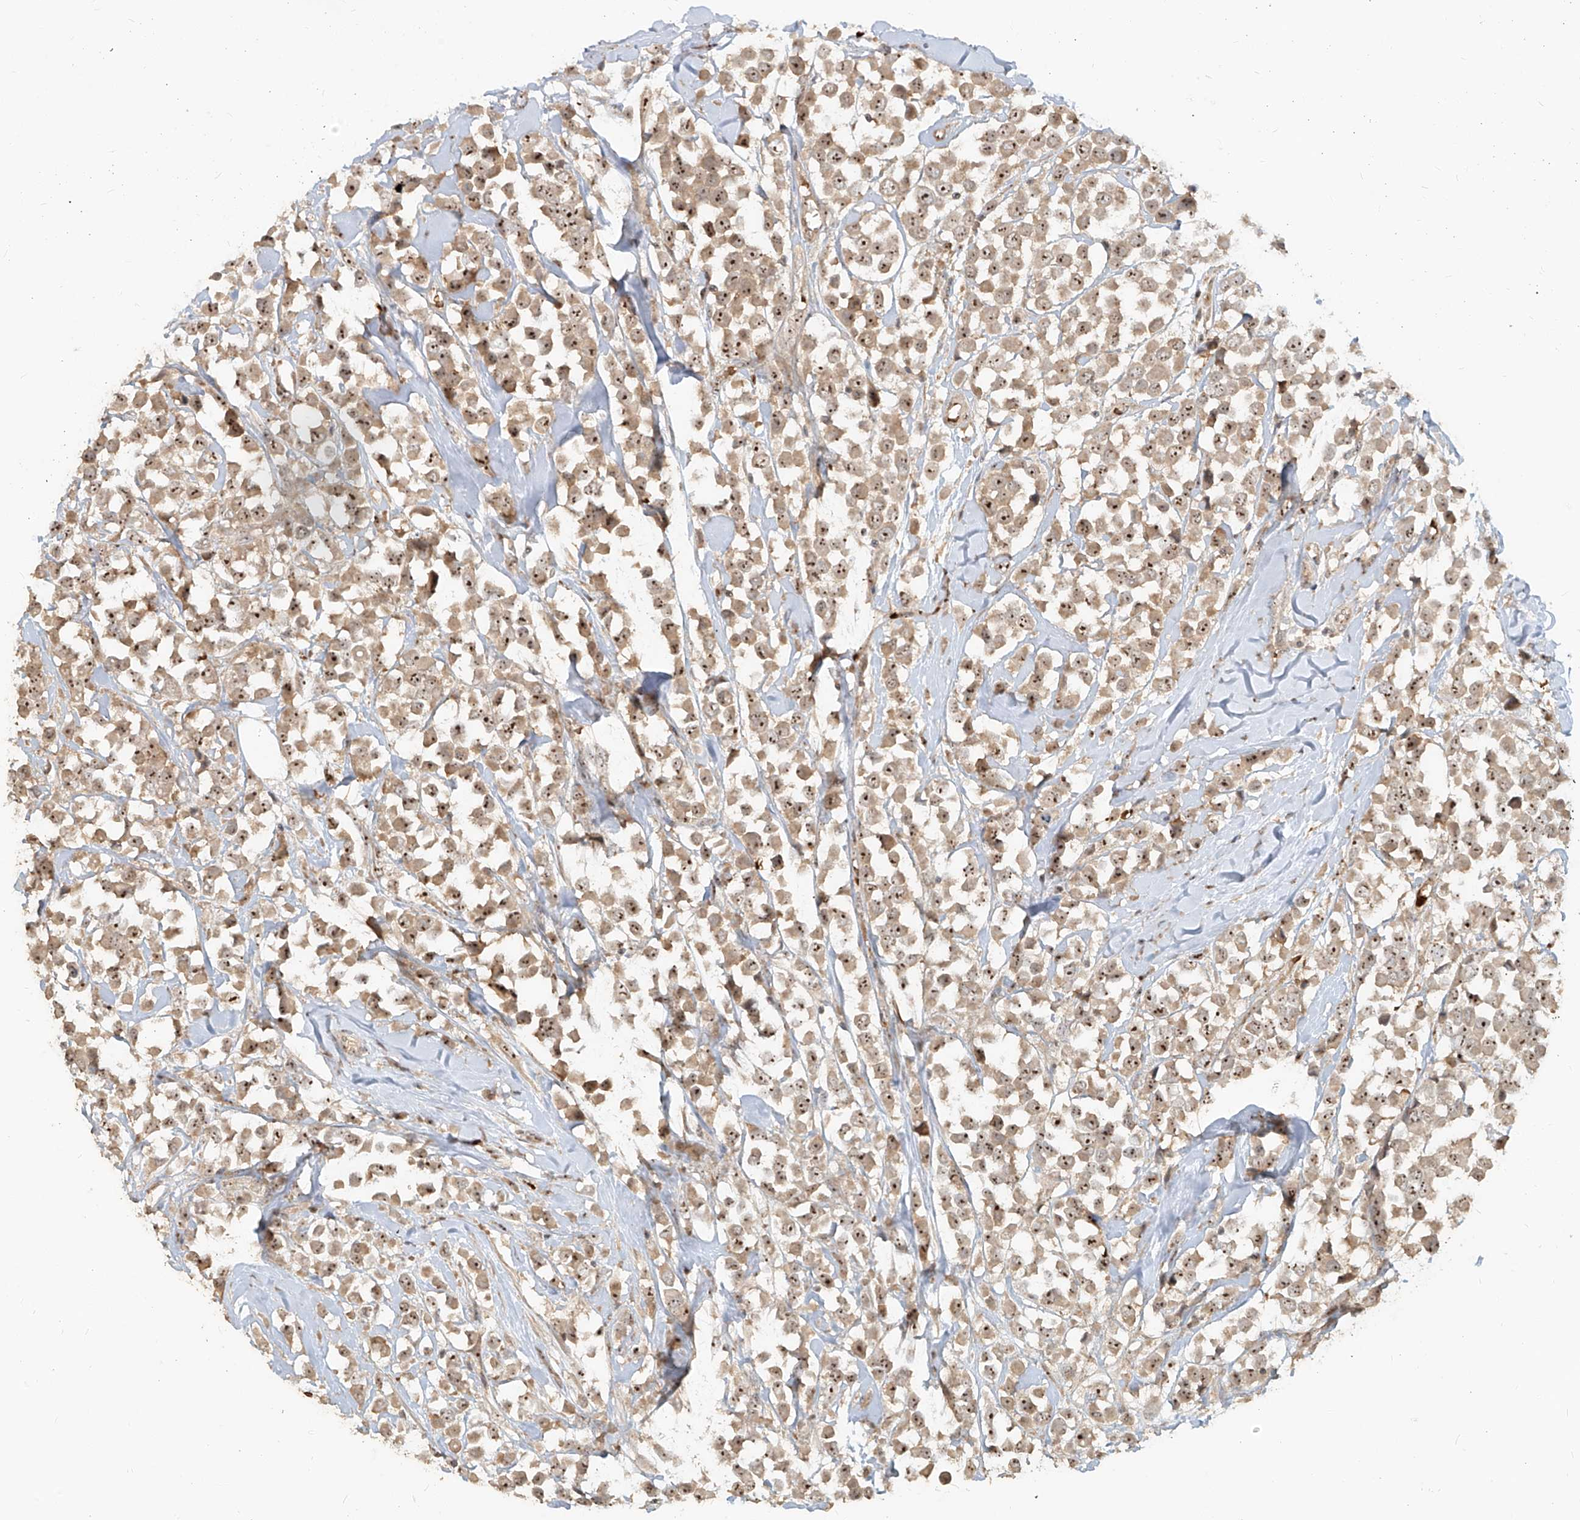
{"staining": {"intensity": "moderate", "quantity": ">75%", "location": "cytoplasmic/membranous,nuclear"}, "tissue": "breast cancer", "cell_type": "Tumor cells", "image_type": "cancer", "snomed": [{"axis": "morphology", "description": "Duct carcinoma"}, {"axis": "topography", "description": "Breast"}], "caption": "A micrograph showing moderate cytoplasmic/membranous and nuclear expression in approximately >75% of tumor cells in breast cancer, as visualized by brown immunohistochemical staining.", "gene": "BYSL", "patient": {"sex": "female", "age": 61}}